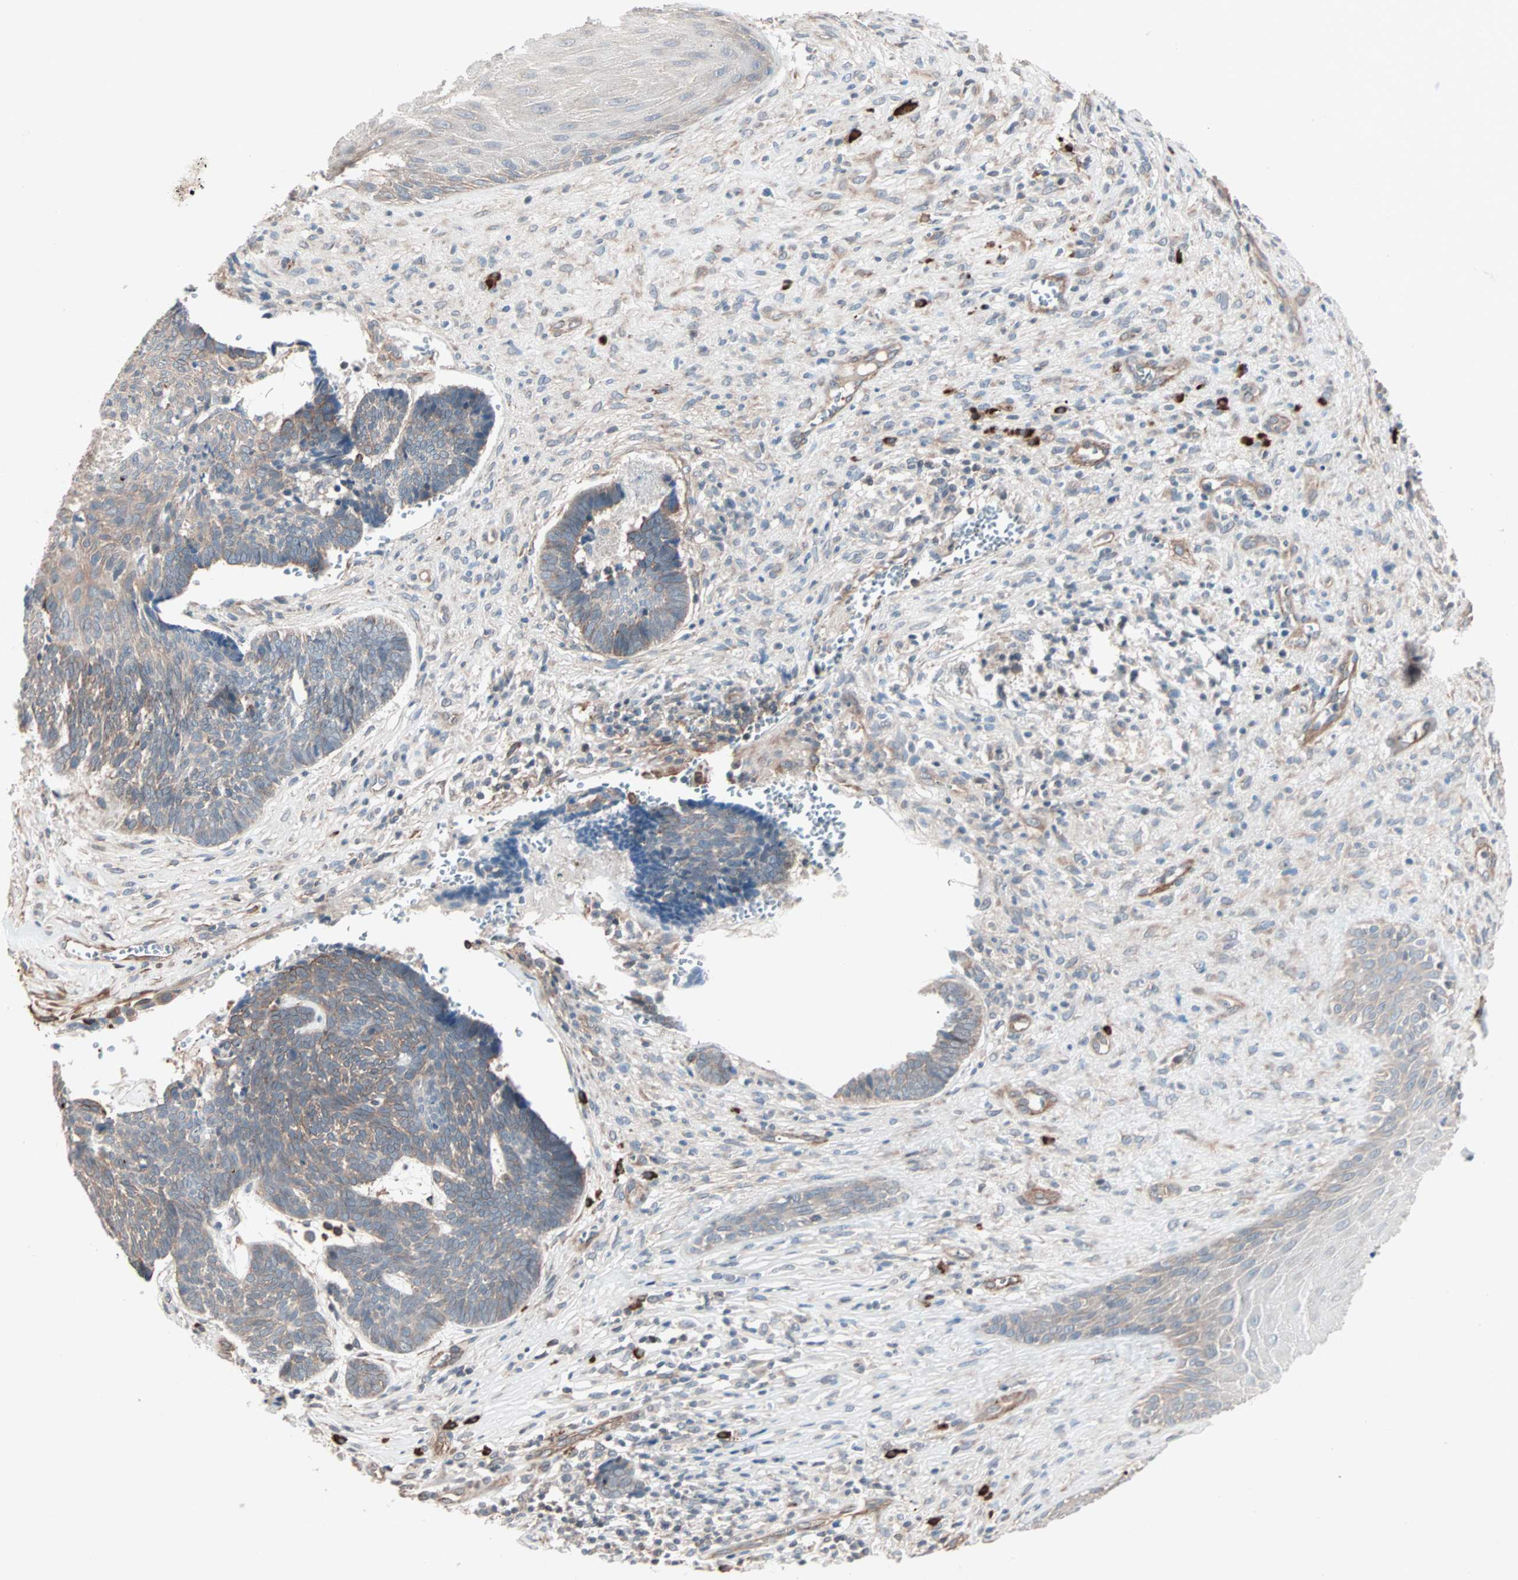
{"staining": {"intensity": "weak", "quantity": ">75%", "location": "cytoplasmic/membranous"}, "tissue": "skin cancer", "cell_type": "Tumor cells", "image_type": "cancer", "snomed": [{"axis": "morphology", "description": "Basal cell carcinoma"}, {"axis": "topography", "description": "Skin"}], "caption": "DAB immunohistochemical staining of human skin cancer displays weak cytoplasmic/membranous protein positivity in about >75% of tumor cells. Nuclei are stained in blue.", "gene": "ALG5", "patient": {"sex": "male", "age": 84}}